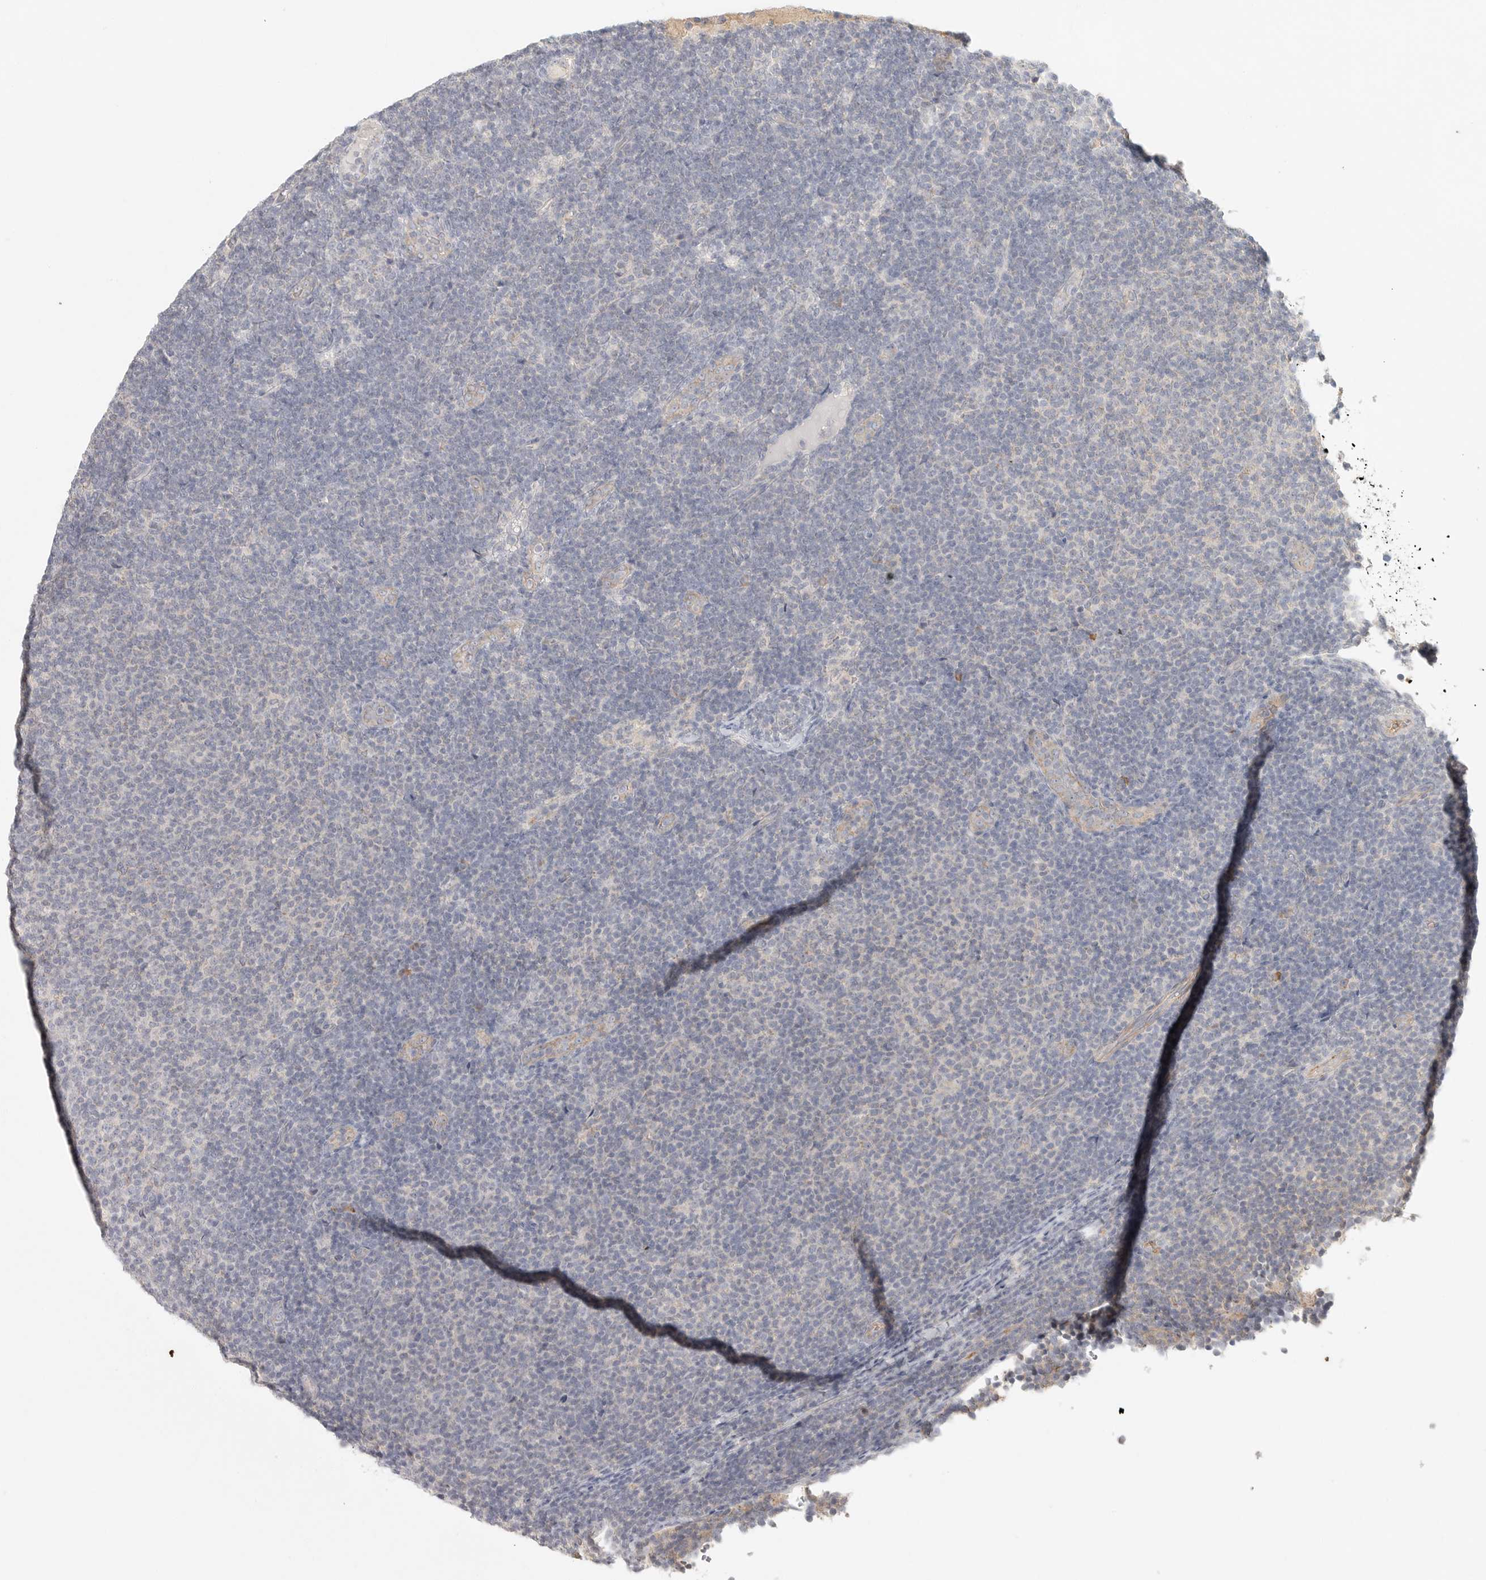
{"staining": {"intensity": "negative", "quantity": "none", "location": "none"}, "tissue": "lymphoma", "cell_type": "Tumor cells", "image_type": "cancer", "snomed": [{"axis": "morphology", "description": "Malignant lymphoma, non-Hodgkin's type, Low grade"}, {"axis": "topography", "description": "Lymph node"}], "caption": "An image of malignant lymphoma, non-Hodgkin's type (low-grade) stained for a protein reveals no brown staining in tumor cells. (DAB (3,3'-diaminobenzidine) immunohistochemistry visualized using brightfield microscopy, high magnification).", "gene": "SLC25A36", "patient": {"sex": "male", "age": 66}}